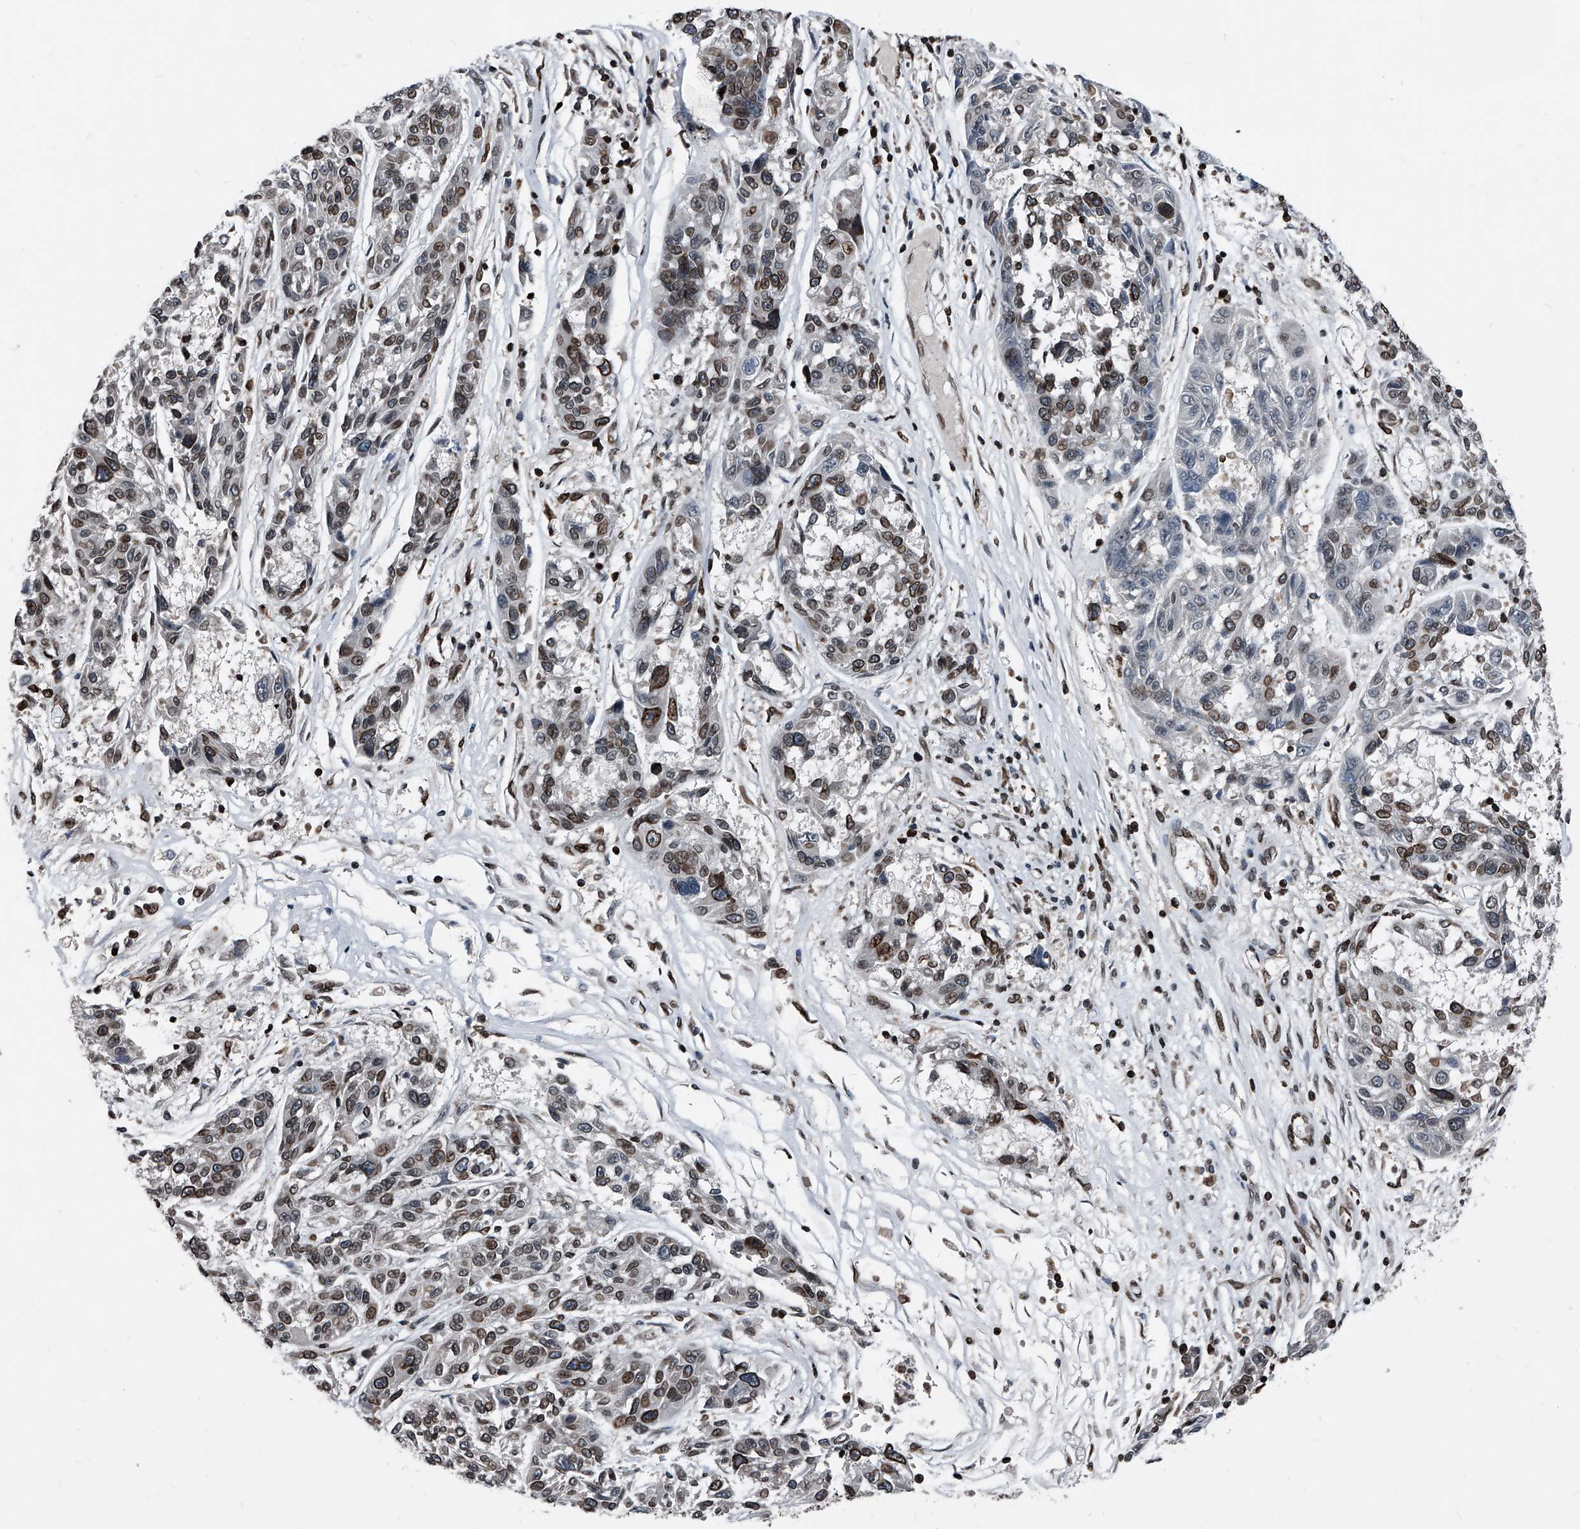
{"staining": {"intensity": "moderate", "quantity": "25%-75%", "location": "cytoplasmic/membranous,nuclear"}, "tissue": "melanoma", "cell_type": "Tumor cells", "image_type": "cancer", "snomed": [{"axis": "morphology", "description": "Malignant melanoma, NOS"}, {"axis": "topography", "description": "Skin"}], "caption": "Malignant melanoma was stained to show a protein in brown. There is medium levels of moderate cytoplasmic/membranous and nuclear expression in approximately 25%-75% of tumor cells. (DAB (3,3'-diaminobenzidine) IHC with brightfield microscopy, high magnification).", "gene": "PHF20", "patient": {"sex": "male", "age": 53}}